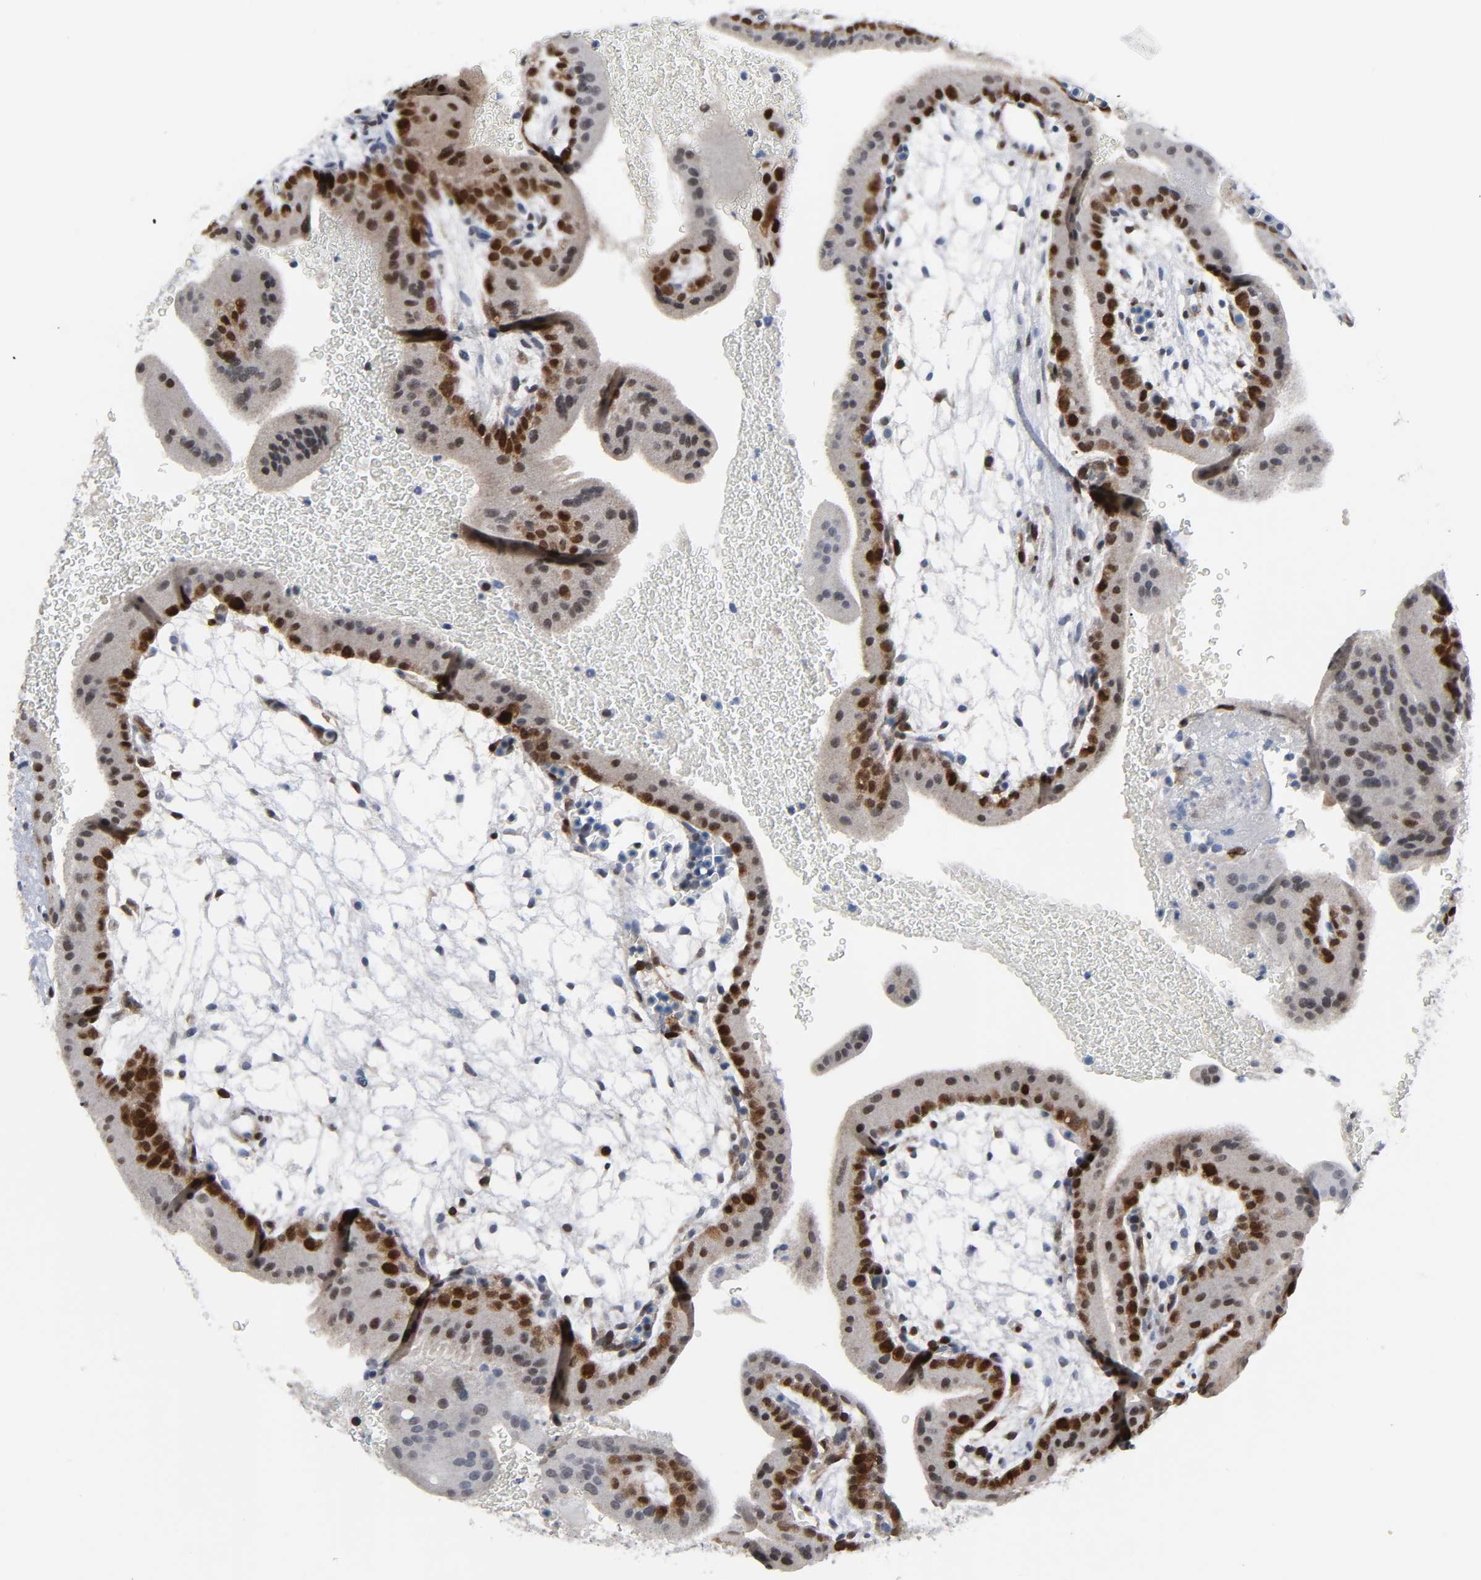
{"staining": {"intensity": "strong", "quantity": ">75%", "location": "cytoplasmic/membranous,nuclear"}, "tissue": "placenta", "cell_type": "Decidual cells", "image_type": "normal", "snomed": [{"axis": "morphology", "description": "Normal tissue, NOS"}, {"axis": "topography", "description": "Placenta"}], "caption": "This photomicrograph displays benign placenta stained with IHC to label a protein in brown. The cytoplasmic/membranous,nuclear of decidual cells show strong positivity for the protein. Nuclei are counter-stained blue.", "gene": "WEE1", "patient": {"sex": "female", "age": 19}}